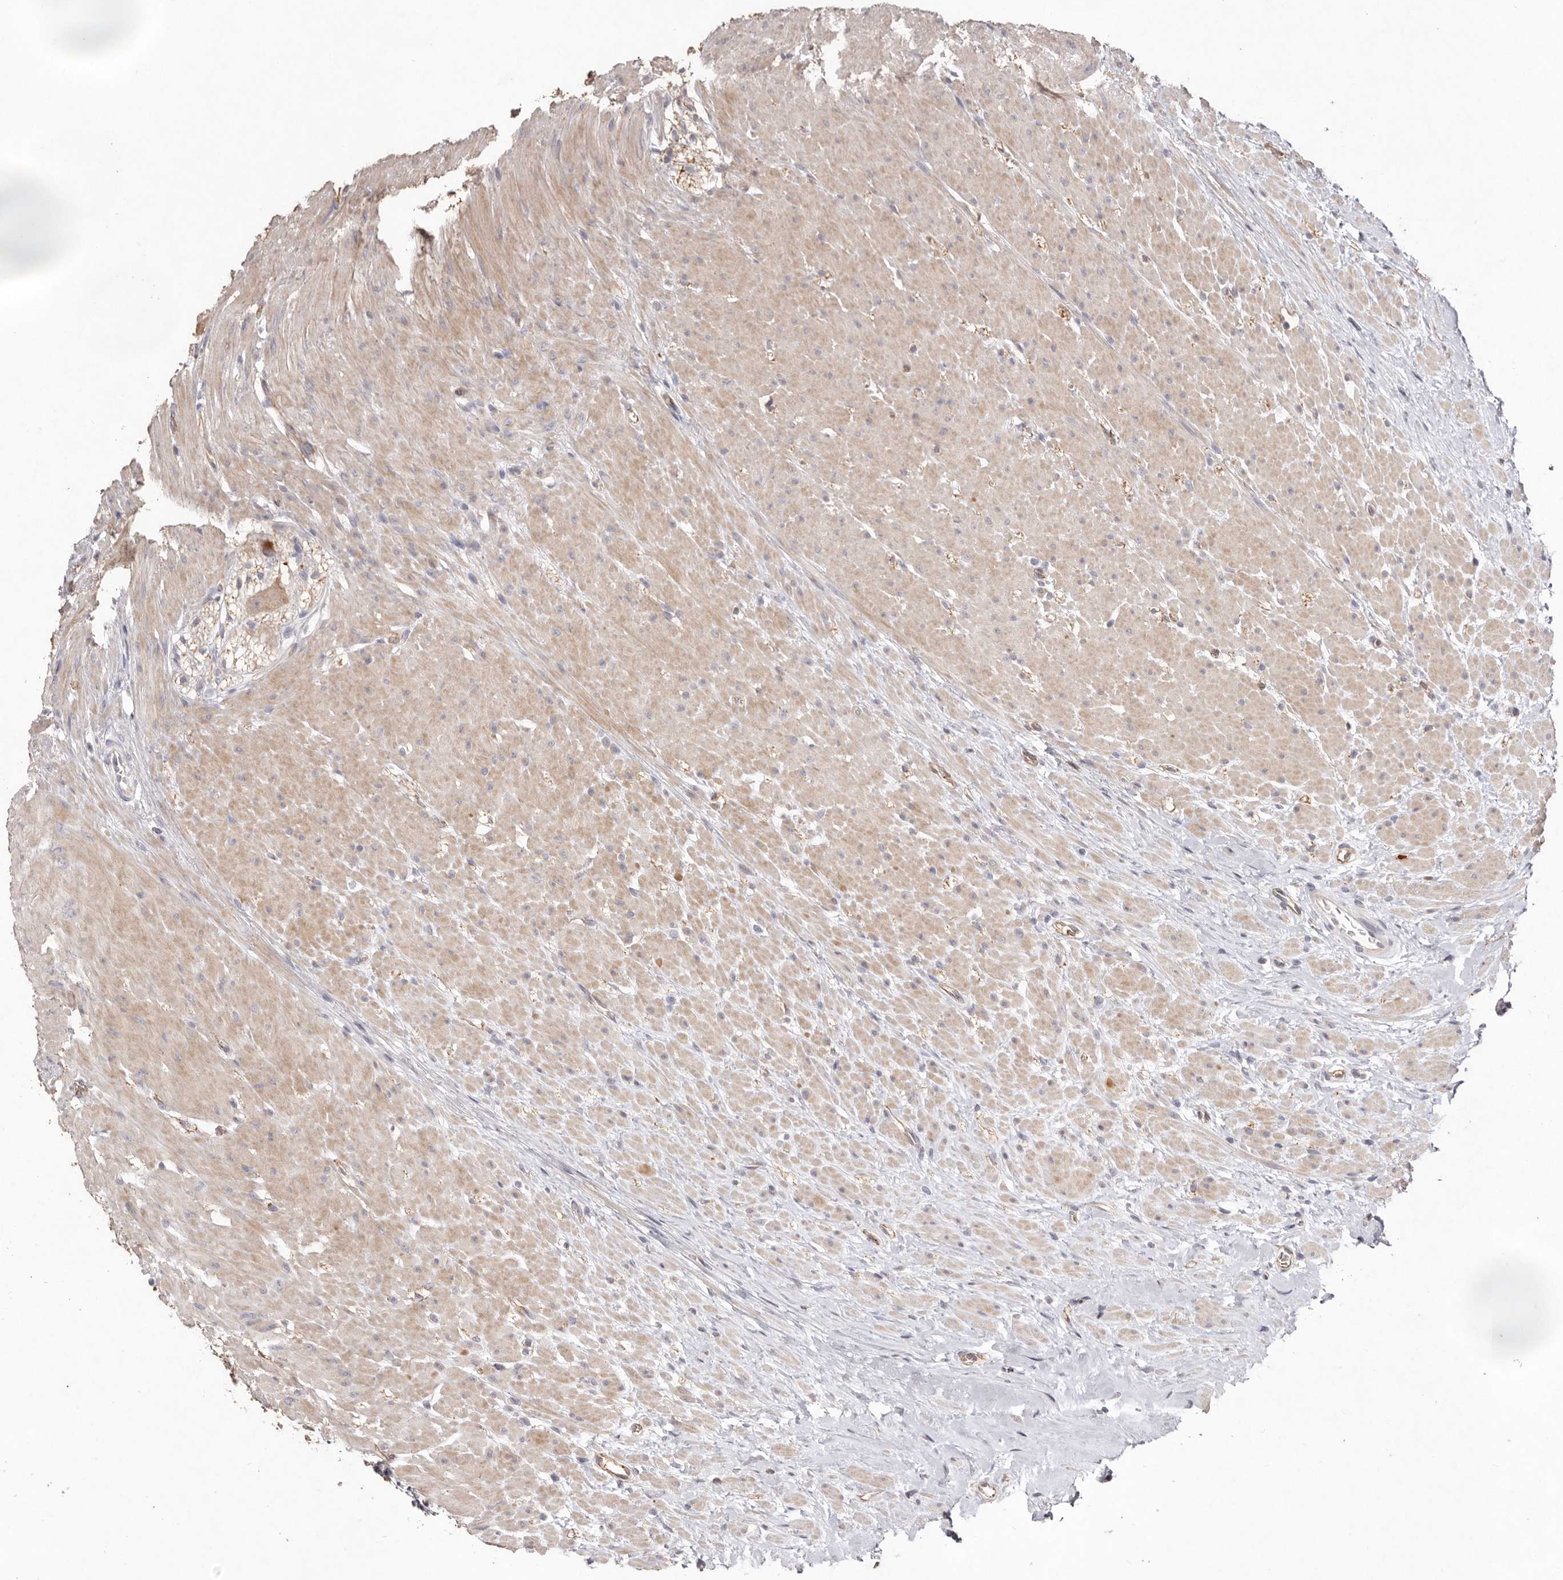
{"staining": {"intensity": "moderate", "quantity": ">75%", "location": "cytoplasmic/membranous"}, "tissue": "colon", "cell_type": "Endothelial cells", "image_type": "normal", "snomed": [{"axis": "morphology", "description": "Normal tissue, NOS"}, {"axis": "topography", "description": "Colon"}], "caption": "About >75% of endothelial cells in benign human colon exhibit moderate cytoplasmic/membranous protein expression as visualized by brown immunohistochemical staining.", "gene": "ZYG11B", "patient": {"sex": "female", "age": 62}}